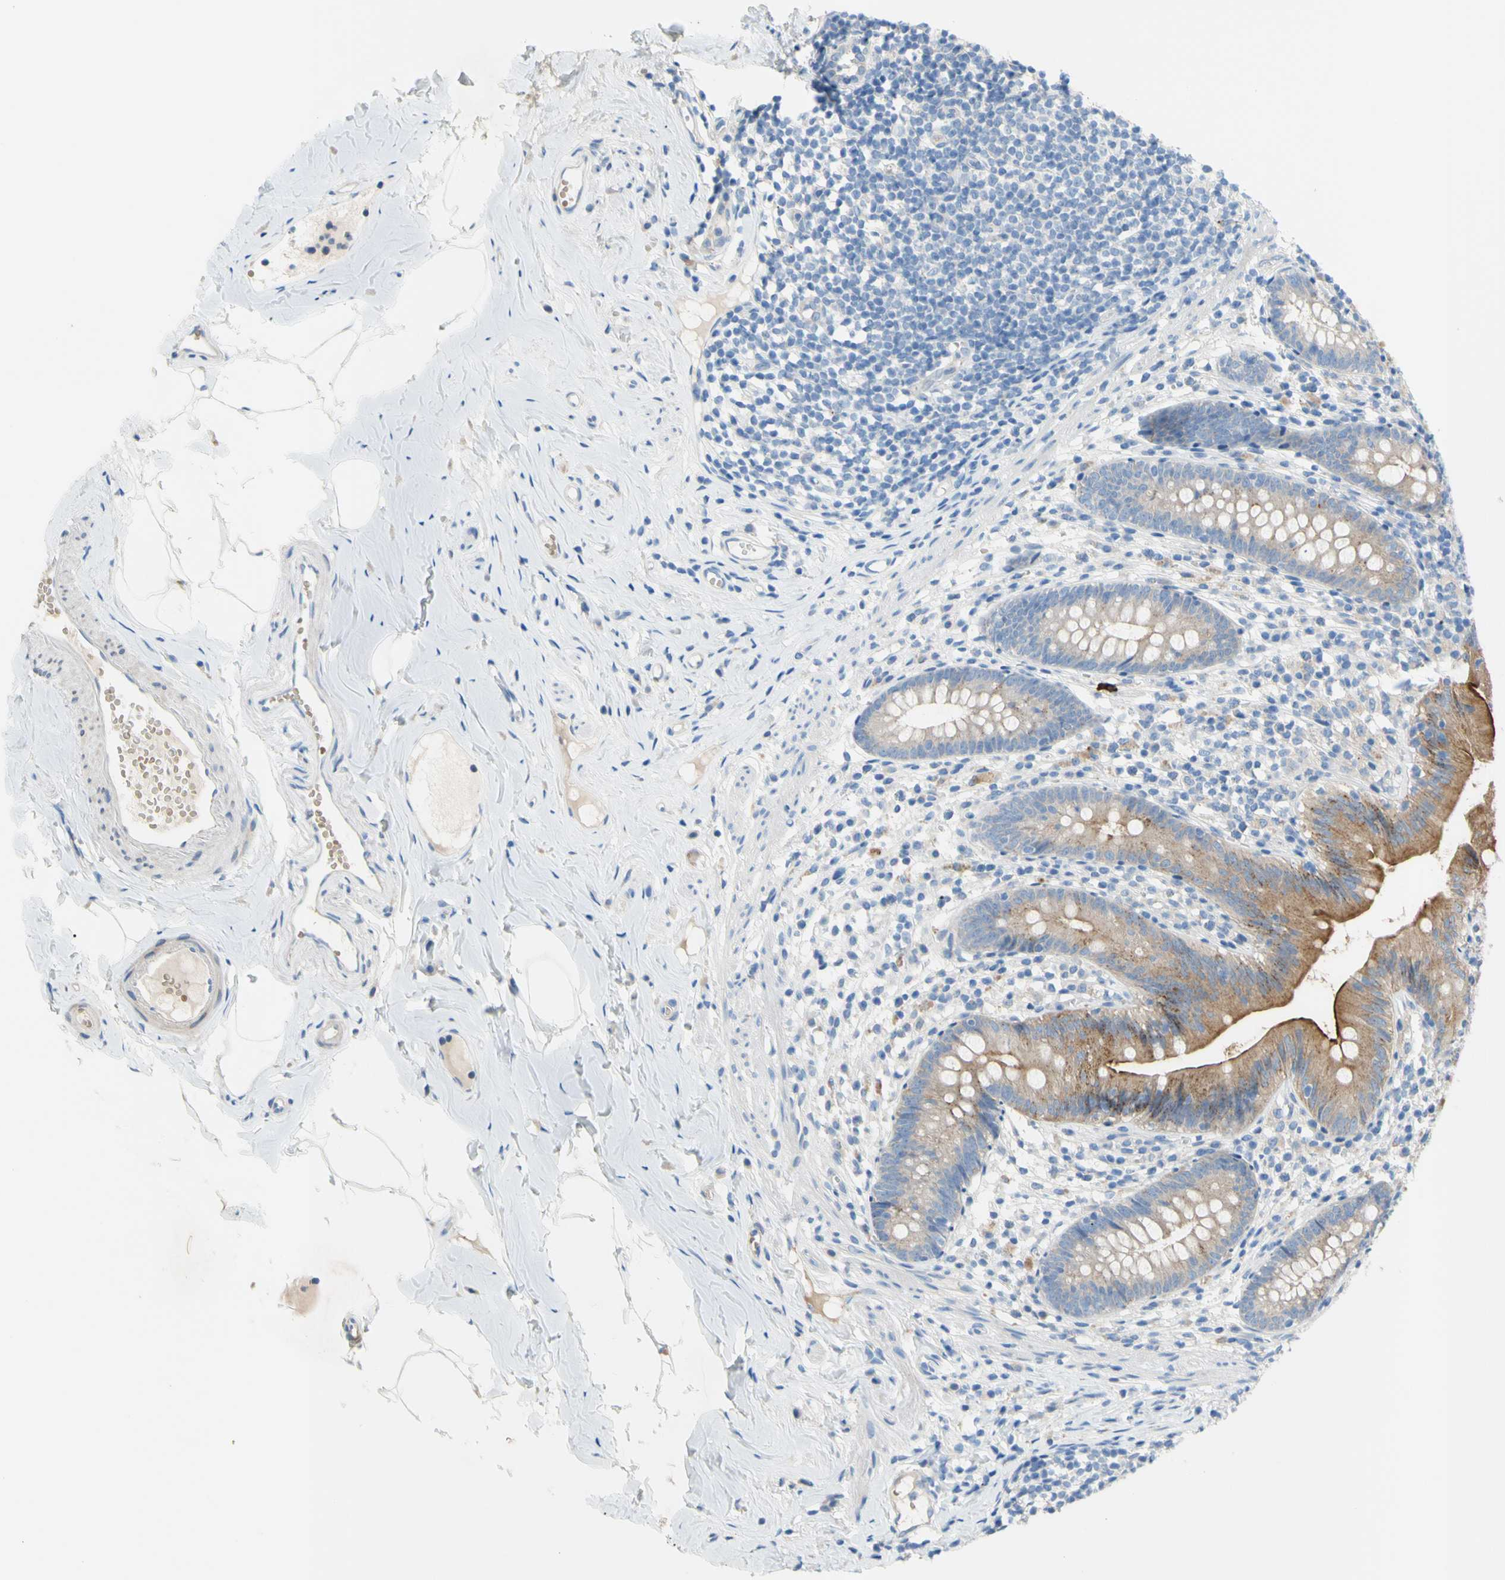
{"staining": {"intensity": "moderate", "quantity": ">75%", "location": "cytoplasmic/membranous"}, "tissue": "appendix", "cell_type": "Glandular cells", "image_type": "normal", "snomed": [{"axis": "morphology", "description": "Normal tissue, NOS"}, {"axis": "topography", "description": "Appendix"}], "caption": "A medium amount of moderate cytoplasmic/membranous positivity is present in approximately >75% of glandular cells in unremarkable appendix. (brown staining indicates protein expression, while blue staining denotes nuclei).", "gene": "TMEM59L", "patient": {"sex": "male", "age": 52}}